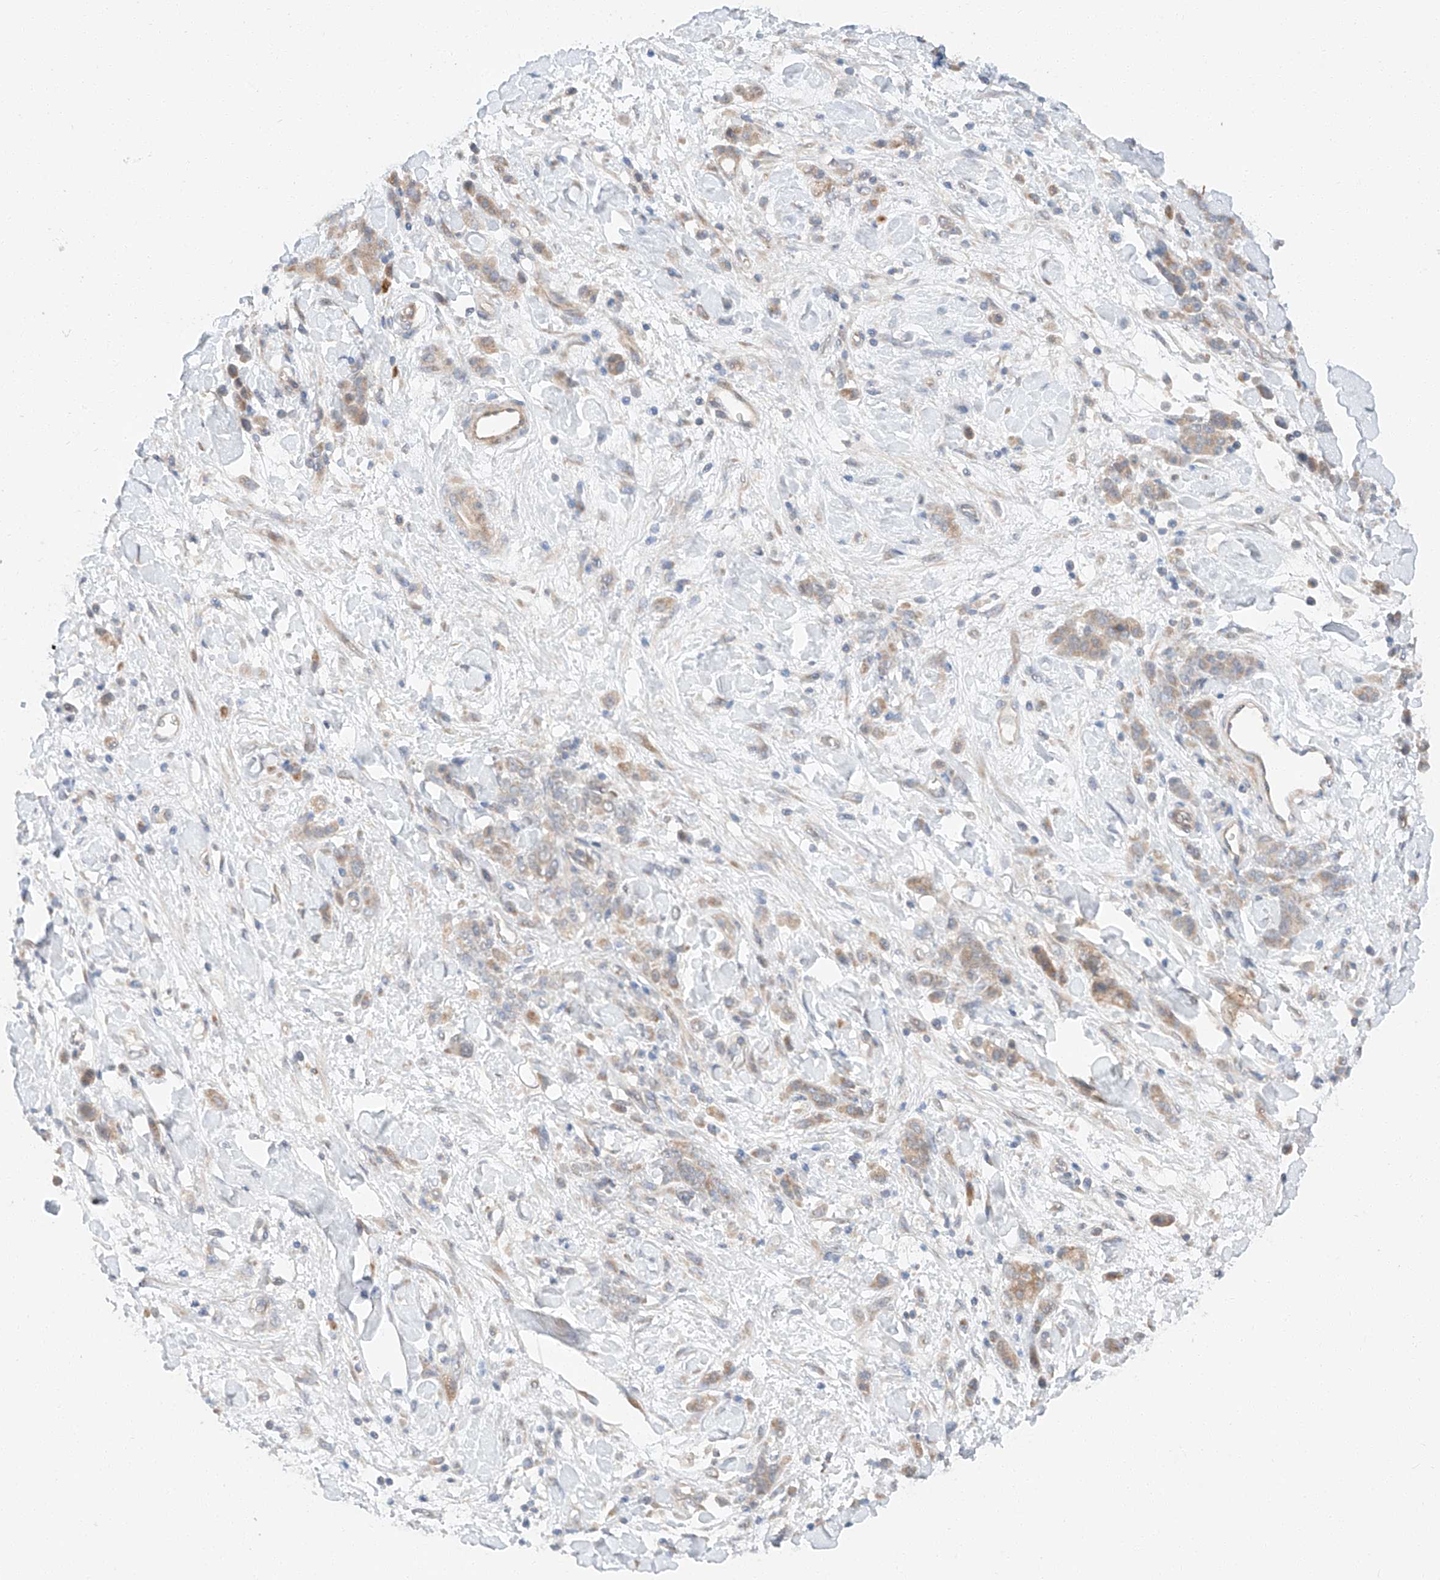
{"staining": {"intensity": "weak", "quantity": ">75%", "location": "cytoplasmic/membranous"}, "tissue": "stomach cancer", "cell_type": "Tumor cells", "image_type": "cancer", "snomed": [{"axis": "morphology", "description": "Normal tissue, NOS"}, {"axis": "morphology", "description": "Adenocarcinoma, NOS"}, {"axis": "topography", "description": "Stomach"}], "caption": "A high-resolution image shows IHC staining of stomach cancer (adenocarcinoma), which displays weak cytoplasmic/membranous staining in about >75% of tumor cells.", "gene": "XPNPEP1", "patient": {"sex": "male", "age": 82}}